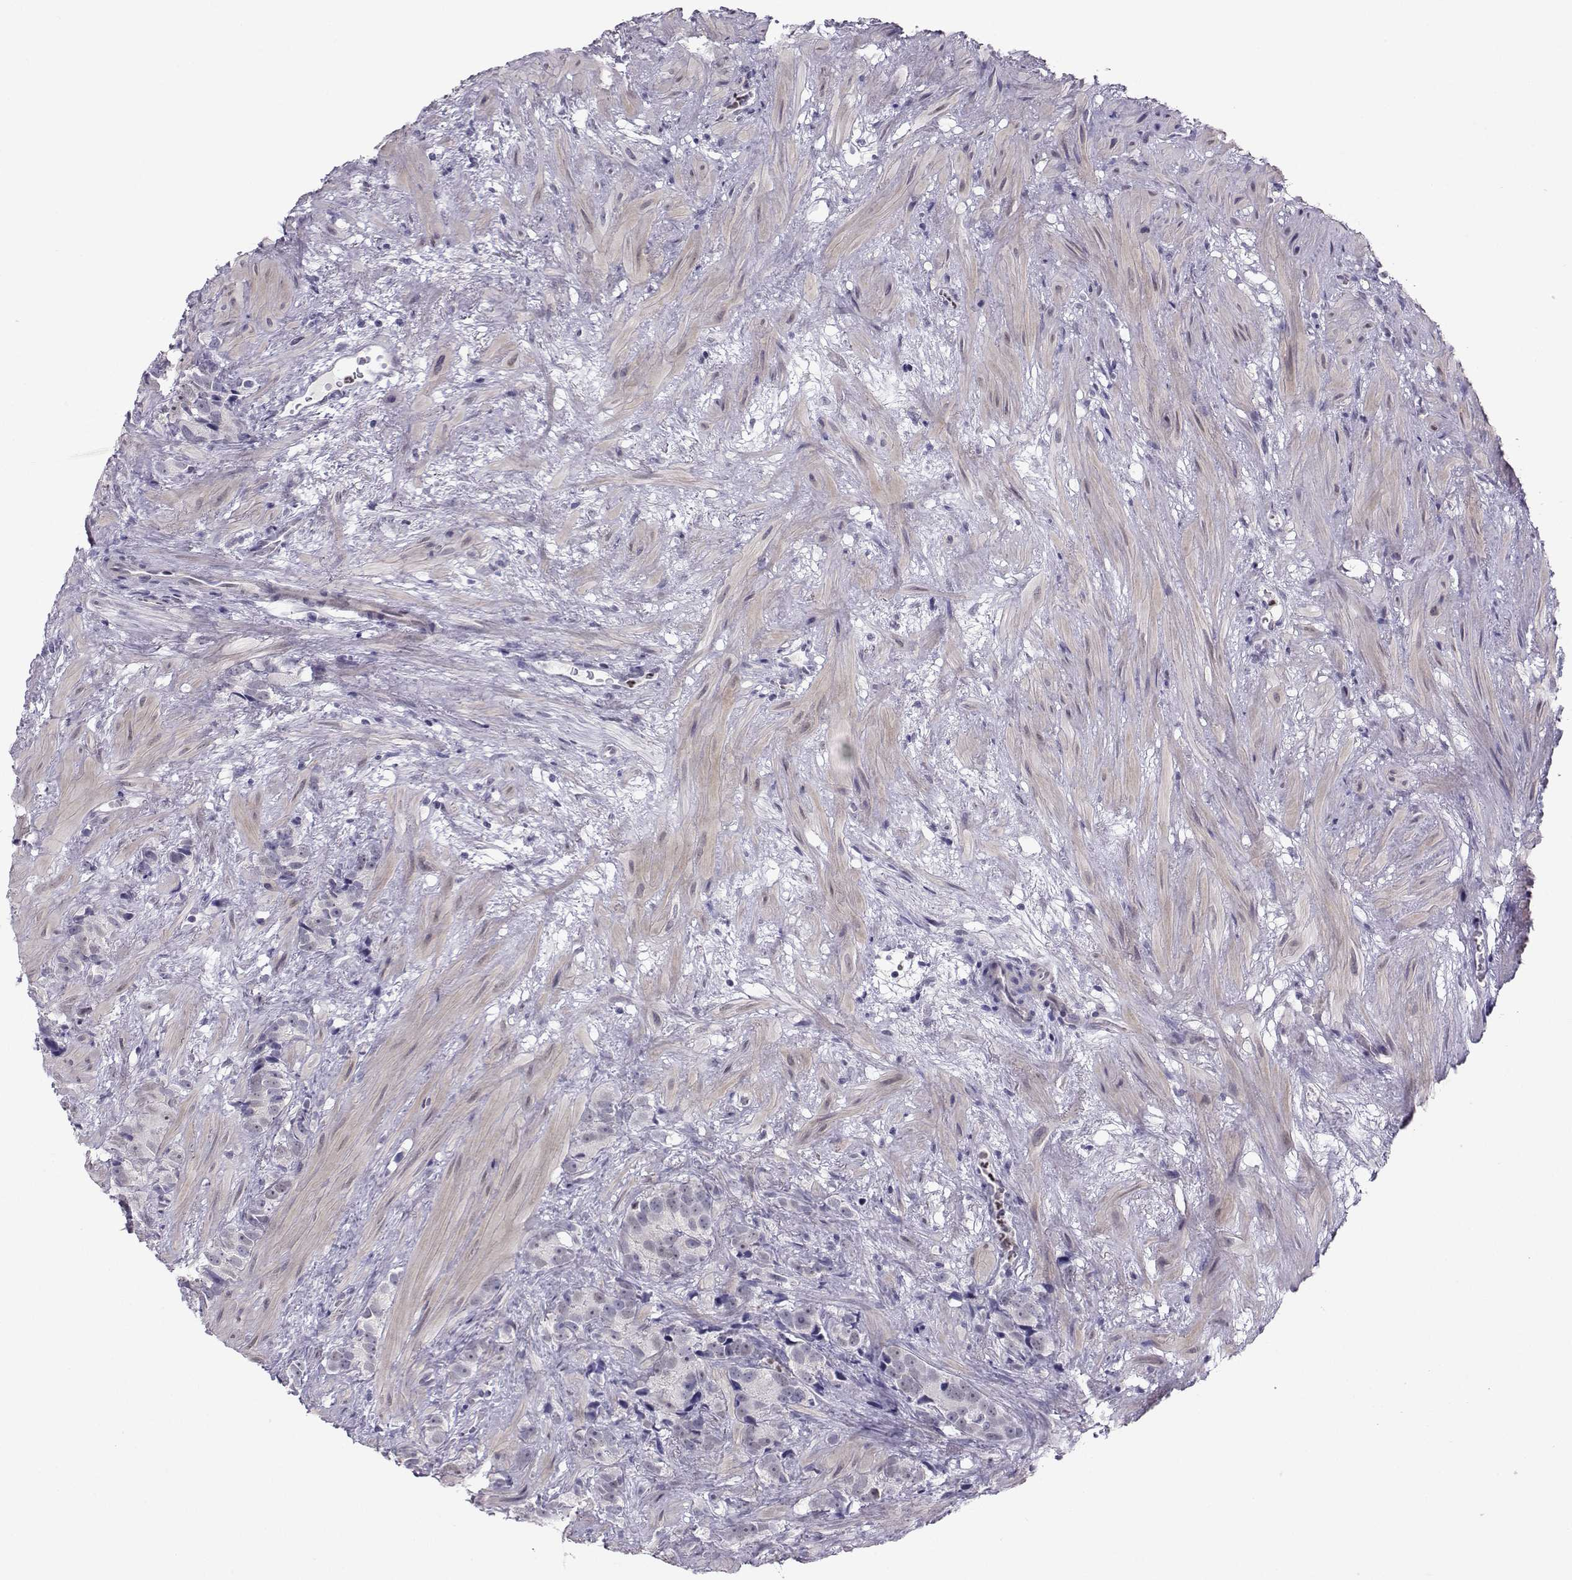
{"staining": {"intensity": "negative", "quantity": "none", "location": "none"}, "tissue": "prostate cancer", "cell_type": "Tumor cells", "image_type": "cancer", "snomed": [{"axis": "morphology", "description": "Adenocarcinoma, High grade"}, {"axis": "topography", "description": "Prostate"}], "caption": "The photomicrograph exhibits no significant positivity in tumor cells of prostate cancer.", "gene": "TEDC2", "patient": {"sex": "male", "age": 90}}